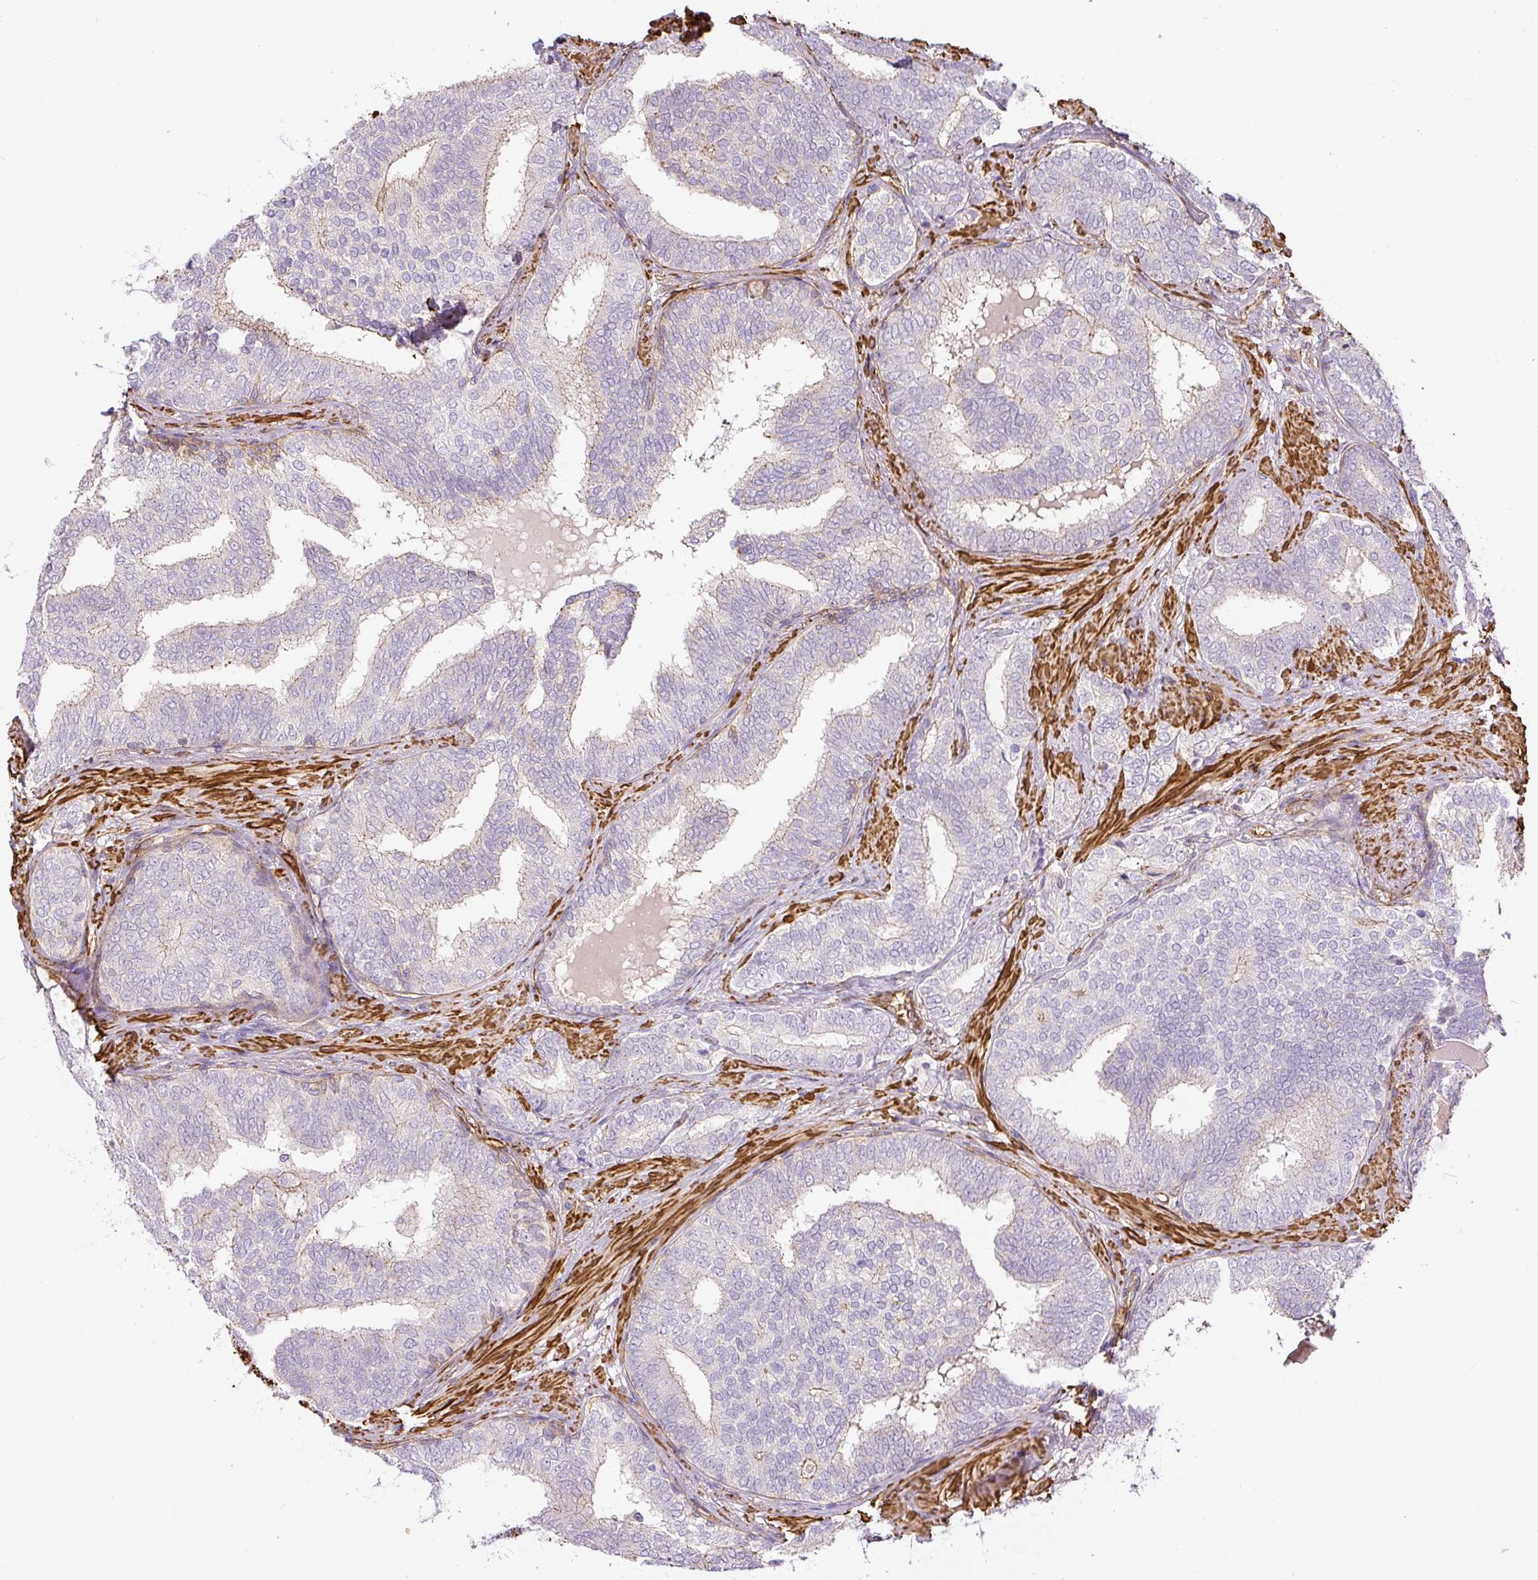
{"staining": {"intensity": "negative", "quantity": "none", "location": "none"}, "tissue": "prostate cancer", "cell_type": "Tumor cells", "image_type": "cancer", "snomed": [{"axis": "morphology", "description": "Adenocarcinoma, High grade"}, {"axis": "topography", "description": "Prostate"}], "caption": "IHC histopathology image of prostate adenocarcinoma (high-grade) stained for a protein (brown), which shows no staining in tumor cells.", "gene": "MYL12A", "patient": {"sex": "male", "age": 72}}